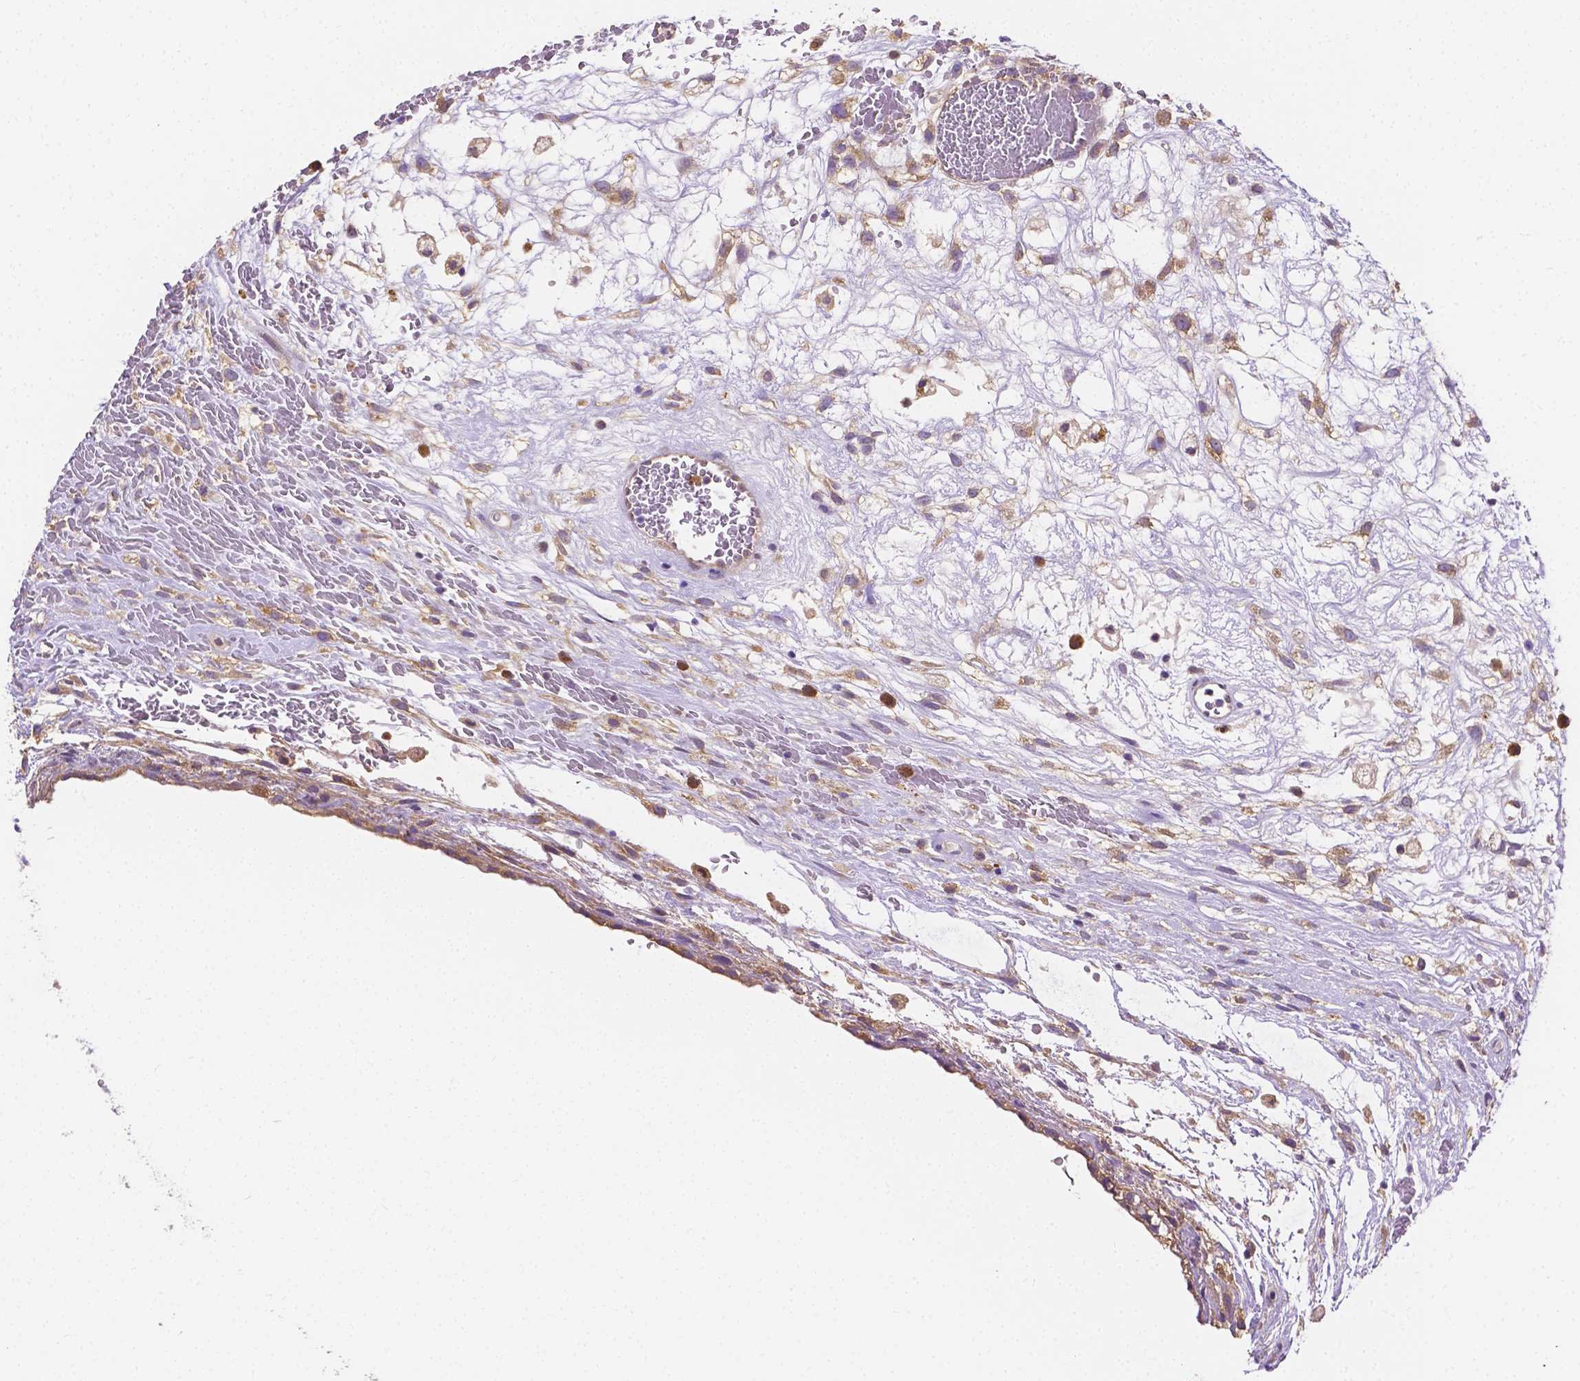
{"staining": {"intensity": "weak", "quantity": ">75%", "location": "cytoplasmic/membranous"}, "tissue": "testis cancer", "cell_type": "Tumor cells", "image_type": "cancer", "snomed": [{"axis": "morphology", "description": "Normal tissue, NOS"}, {"axis": "morphology", "description": "Carcinoma, Embryonal, NOS"}, {"axis": "topography", "description": "Testis"}], "caption": "An image of human testis cancer stained for a protein displays weak cytoplasmic/membranous brown staining in tumor cells.", "gene": "ZNRD2", "patient": {"sex": "male", "age": 32}}